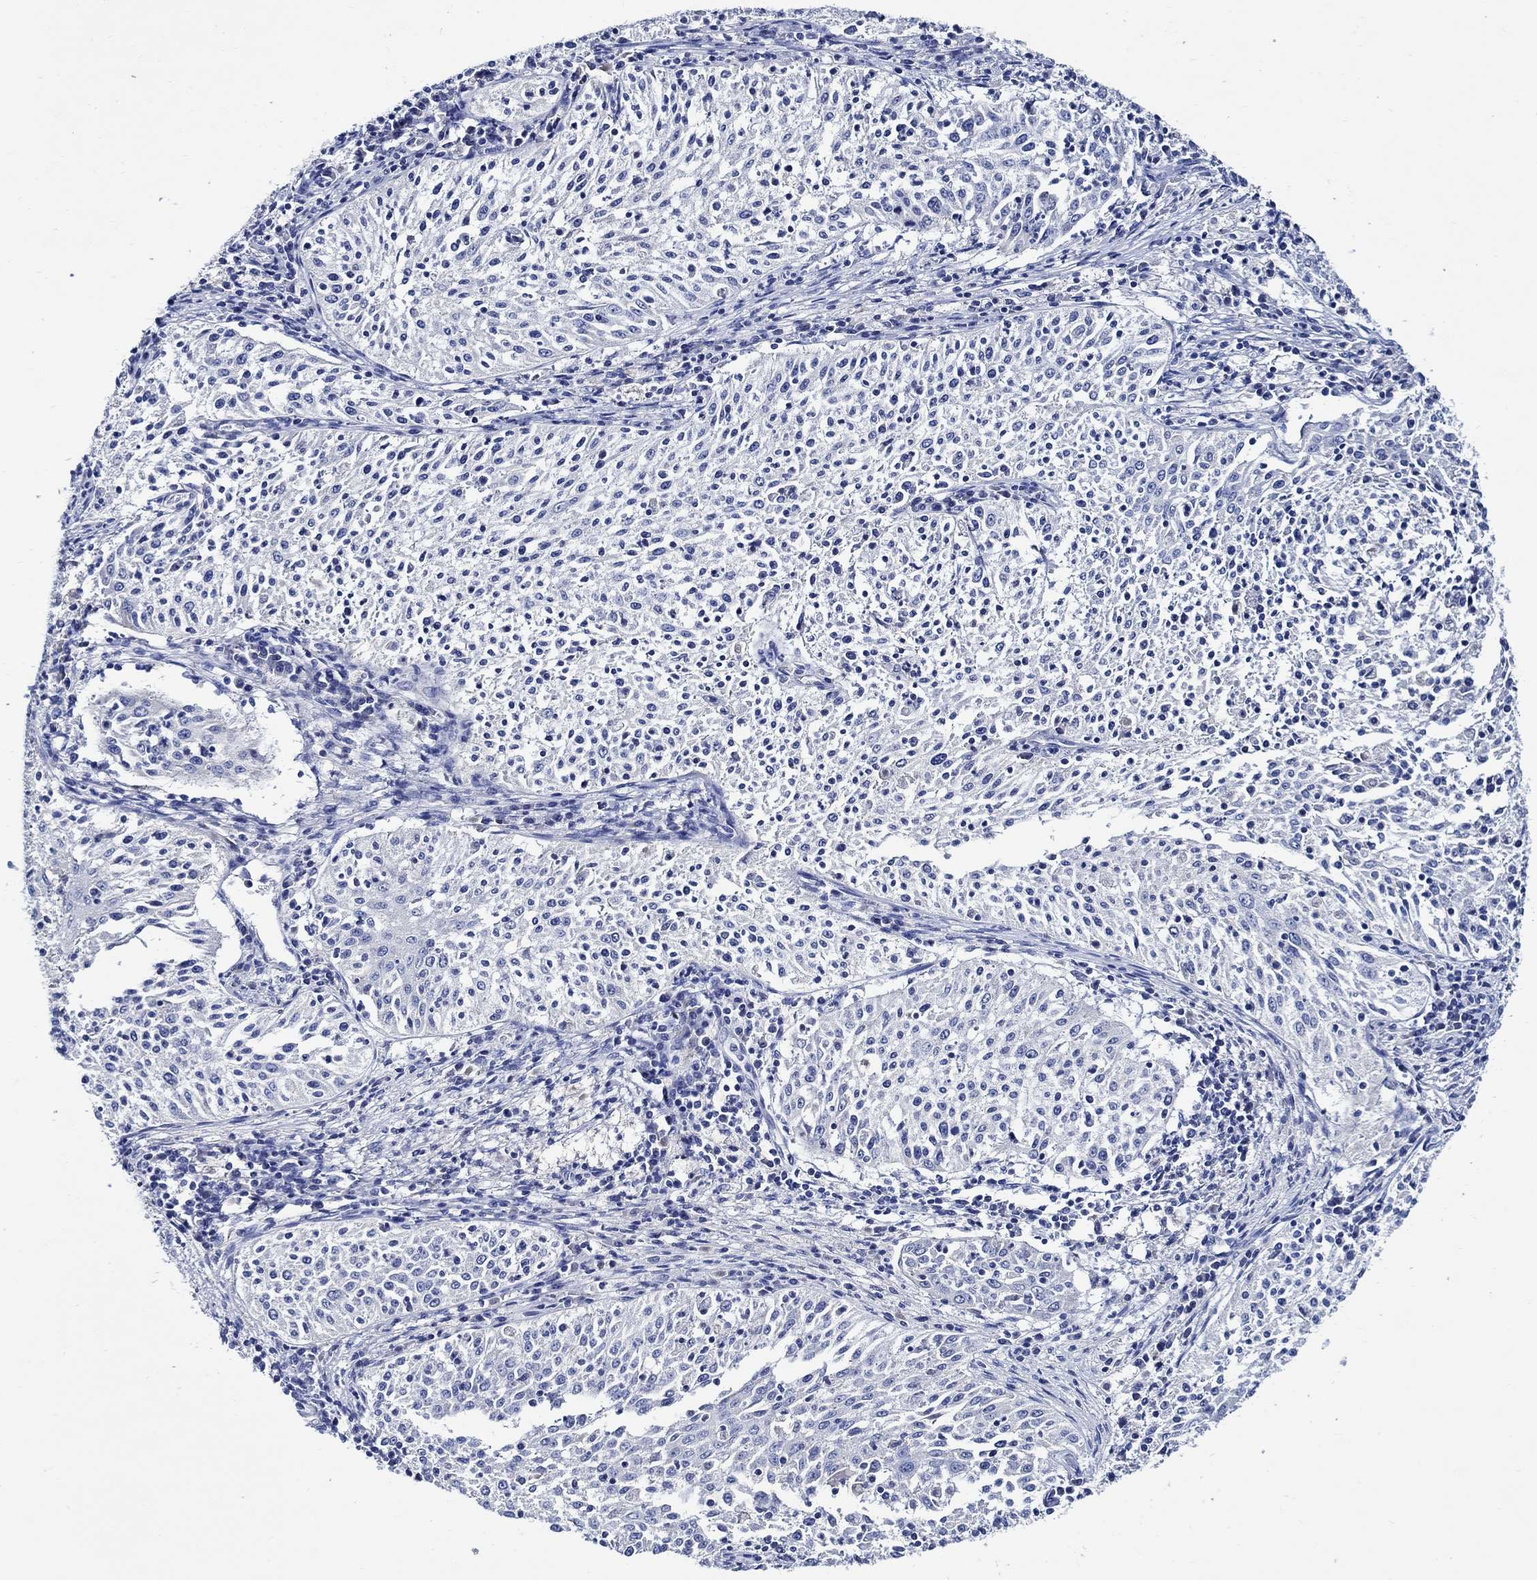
{"staining": {"intensity": "negative", "quantity": "none", "location": "none"}, "tissue": "cervical cancer", "cell_type": "Tumor cells", "image_type": "cancer", "snomed": [{"axis": "morphology", "description": "Squamous cell carcinoma, NOS"}, {"axis": "topography", "description": "Cervix"}], "caption": "This is an IHC photomicrograph of human cervical cancer (squamous cell carcinoma). There is no expression in tumor cells.", "gene": "SKOR1", "patient": {"sex": "female", "age": 41}}